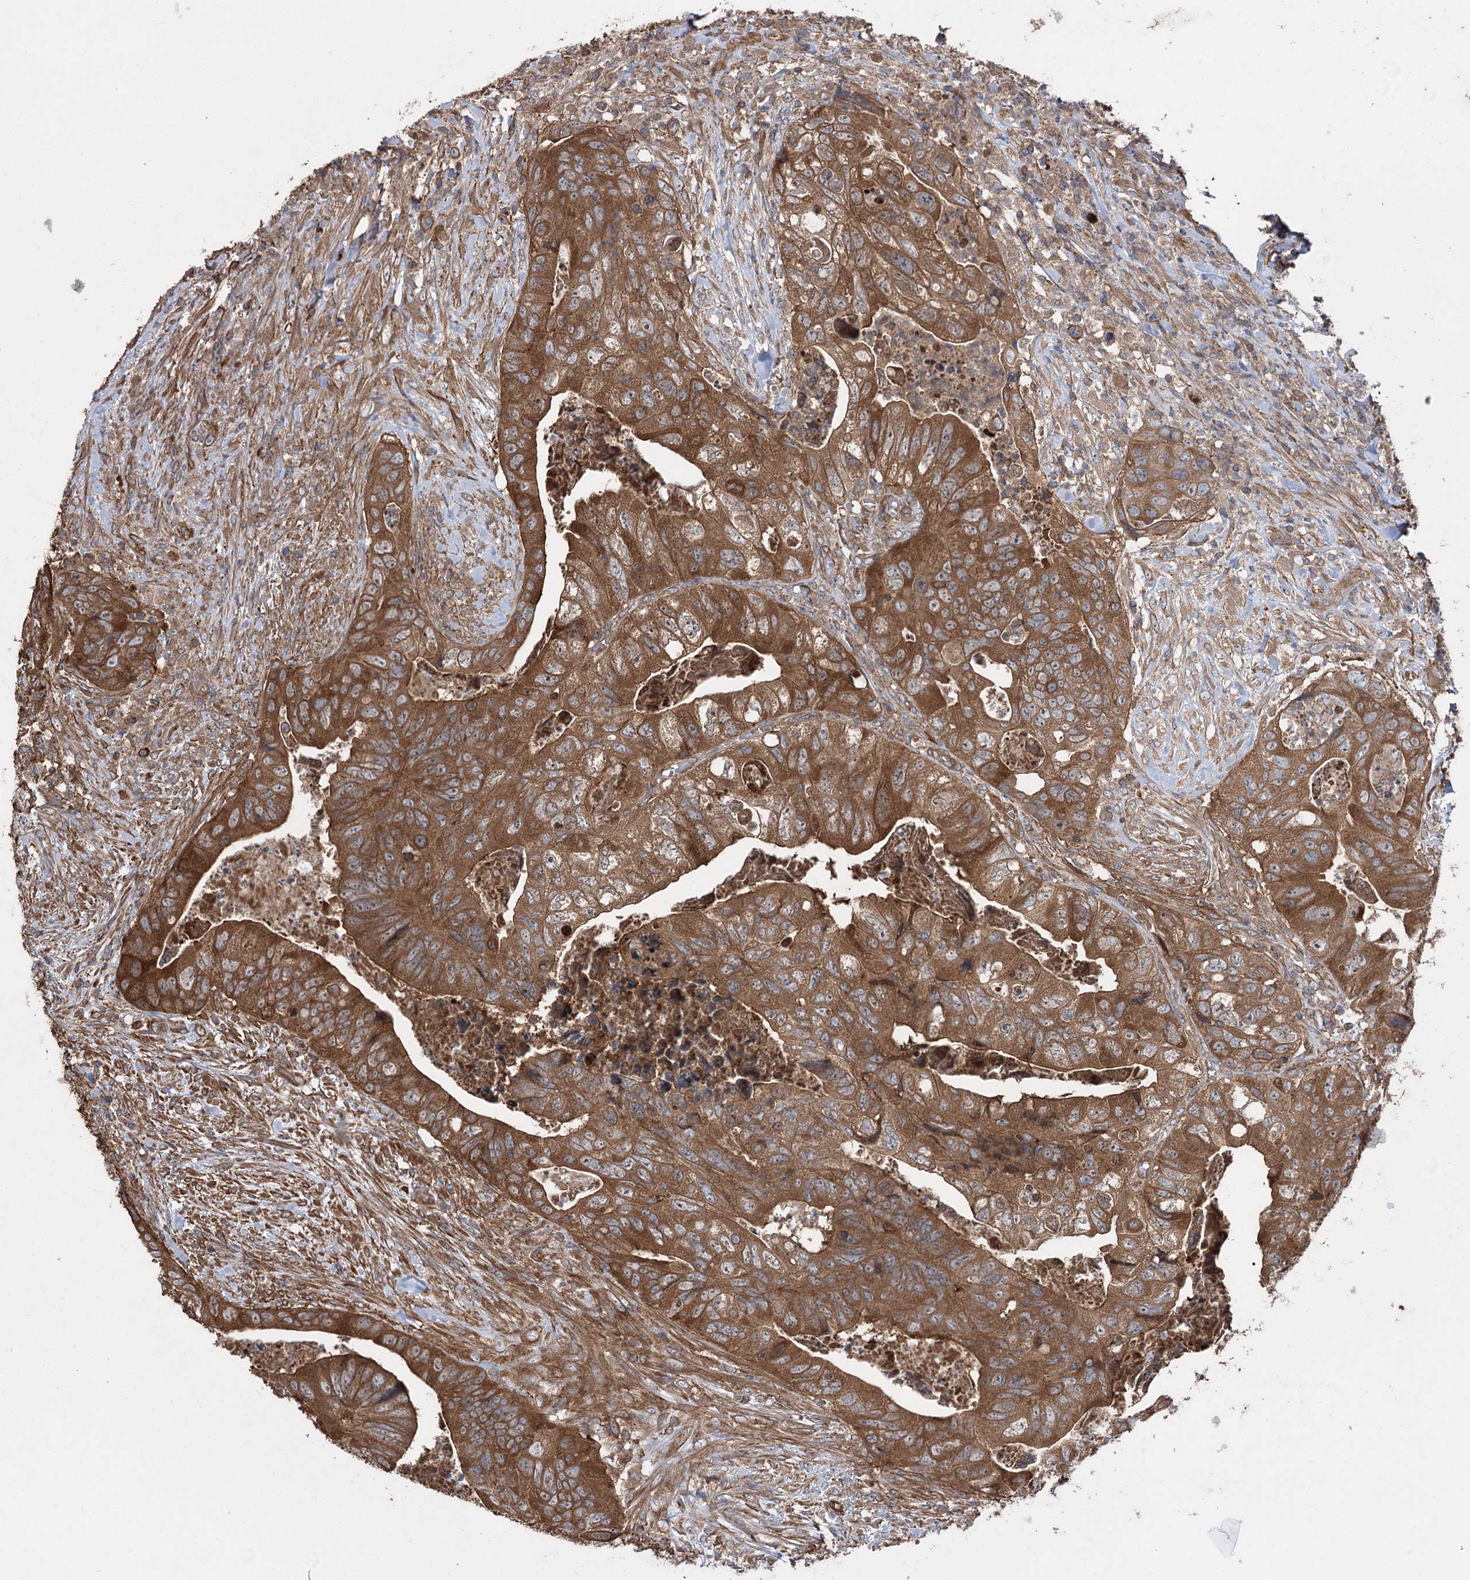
{"staining": {"intensity": "strong", "quantity": ">75%", "location": "cytoplasmic/membranous"}, "tissue": "colorectal cancer", "cell_type": "Tumor cells", "image_type": "cancer", "snomed": [{"axis": "morphology", "description": "Adenocarcinoma, NOS"}, {"axis": "topography", "description": "Rectum"}], "caption": "An IHC photomicrograph of neoplastic tissue is shown. Protein staining in brown highlights strong cytoplasmic/membranous positivity in colorectal cancer (adenocarcinoma) within tumor cells. The protein is shown in brown color, while the nuclei are stained blue.", "gene": "LARS2", "patient": {"sex": "male", "age": 63}}